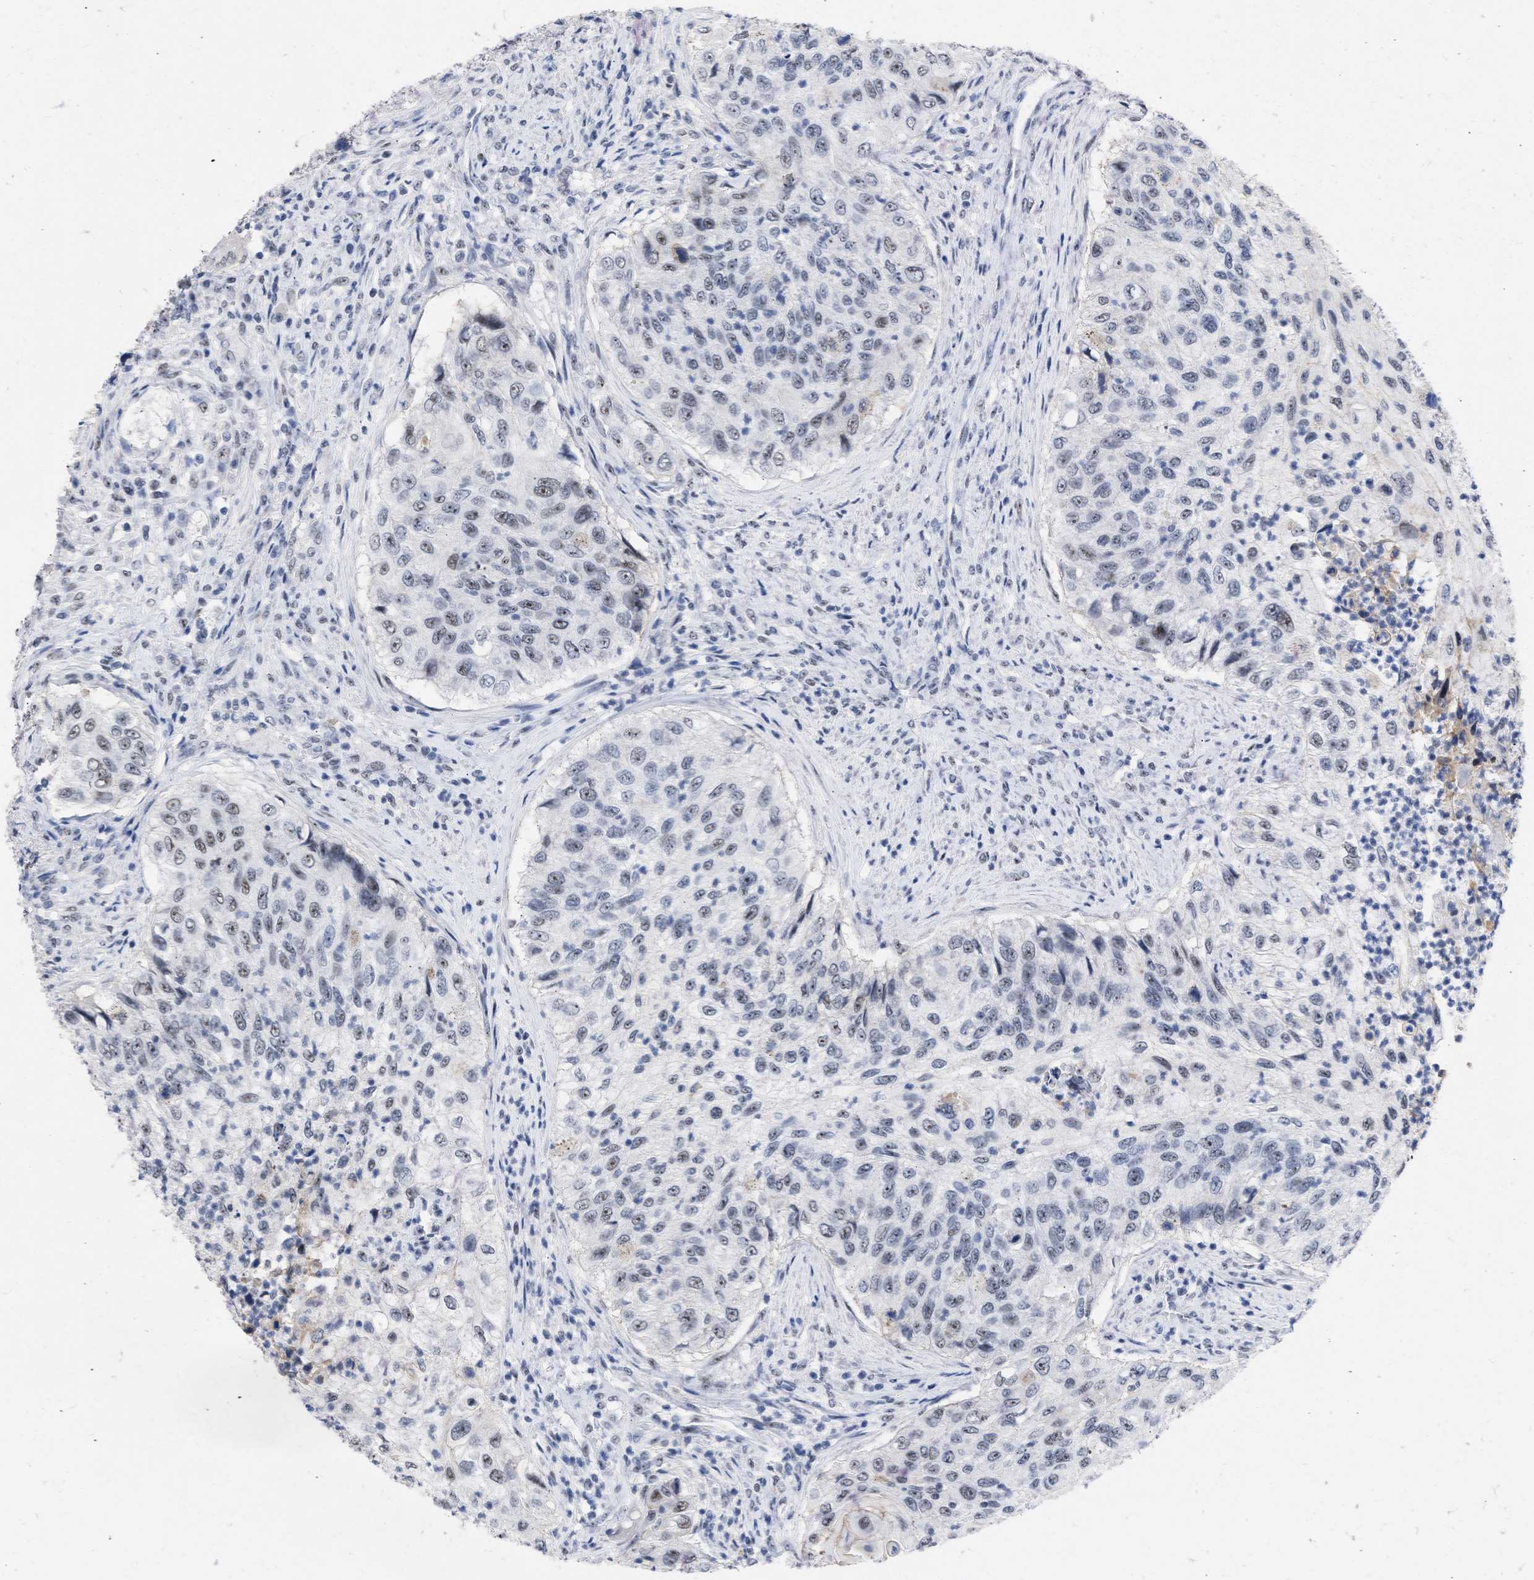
{"staining": {"intensity": "moderate", "quantity": "25%-75%", "location": "nuclear"}, "tissue": "urothelial cancer", "cell_type": "Tumor cells", "image_type": "cancer", "snomed": [{"axis": "morphology", "description": "Urothelial carcinoma, High grade"}, {"axis": "topography", "description": "Urinary bladder"}], "caption": "About 25%-75% of tumor cells in human high-grade urothelial carcinoma reveal moderate nuclear protein positivity as visualized by brown immunohistochemical staining.", "gene": "DDX41", "patient": {"sex": "female", "age": 60}}